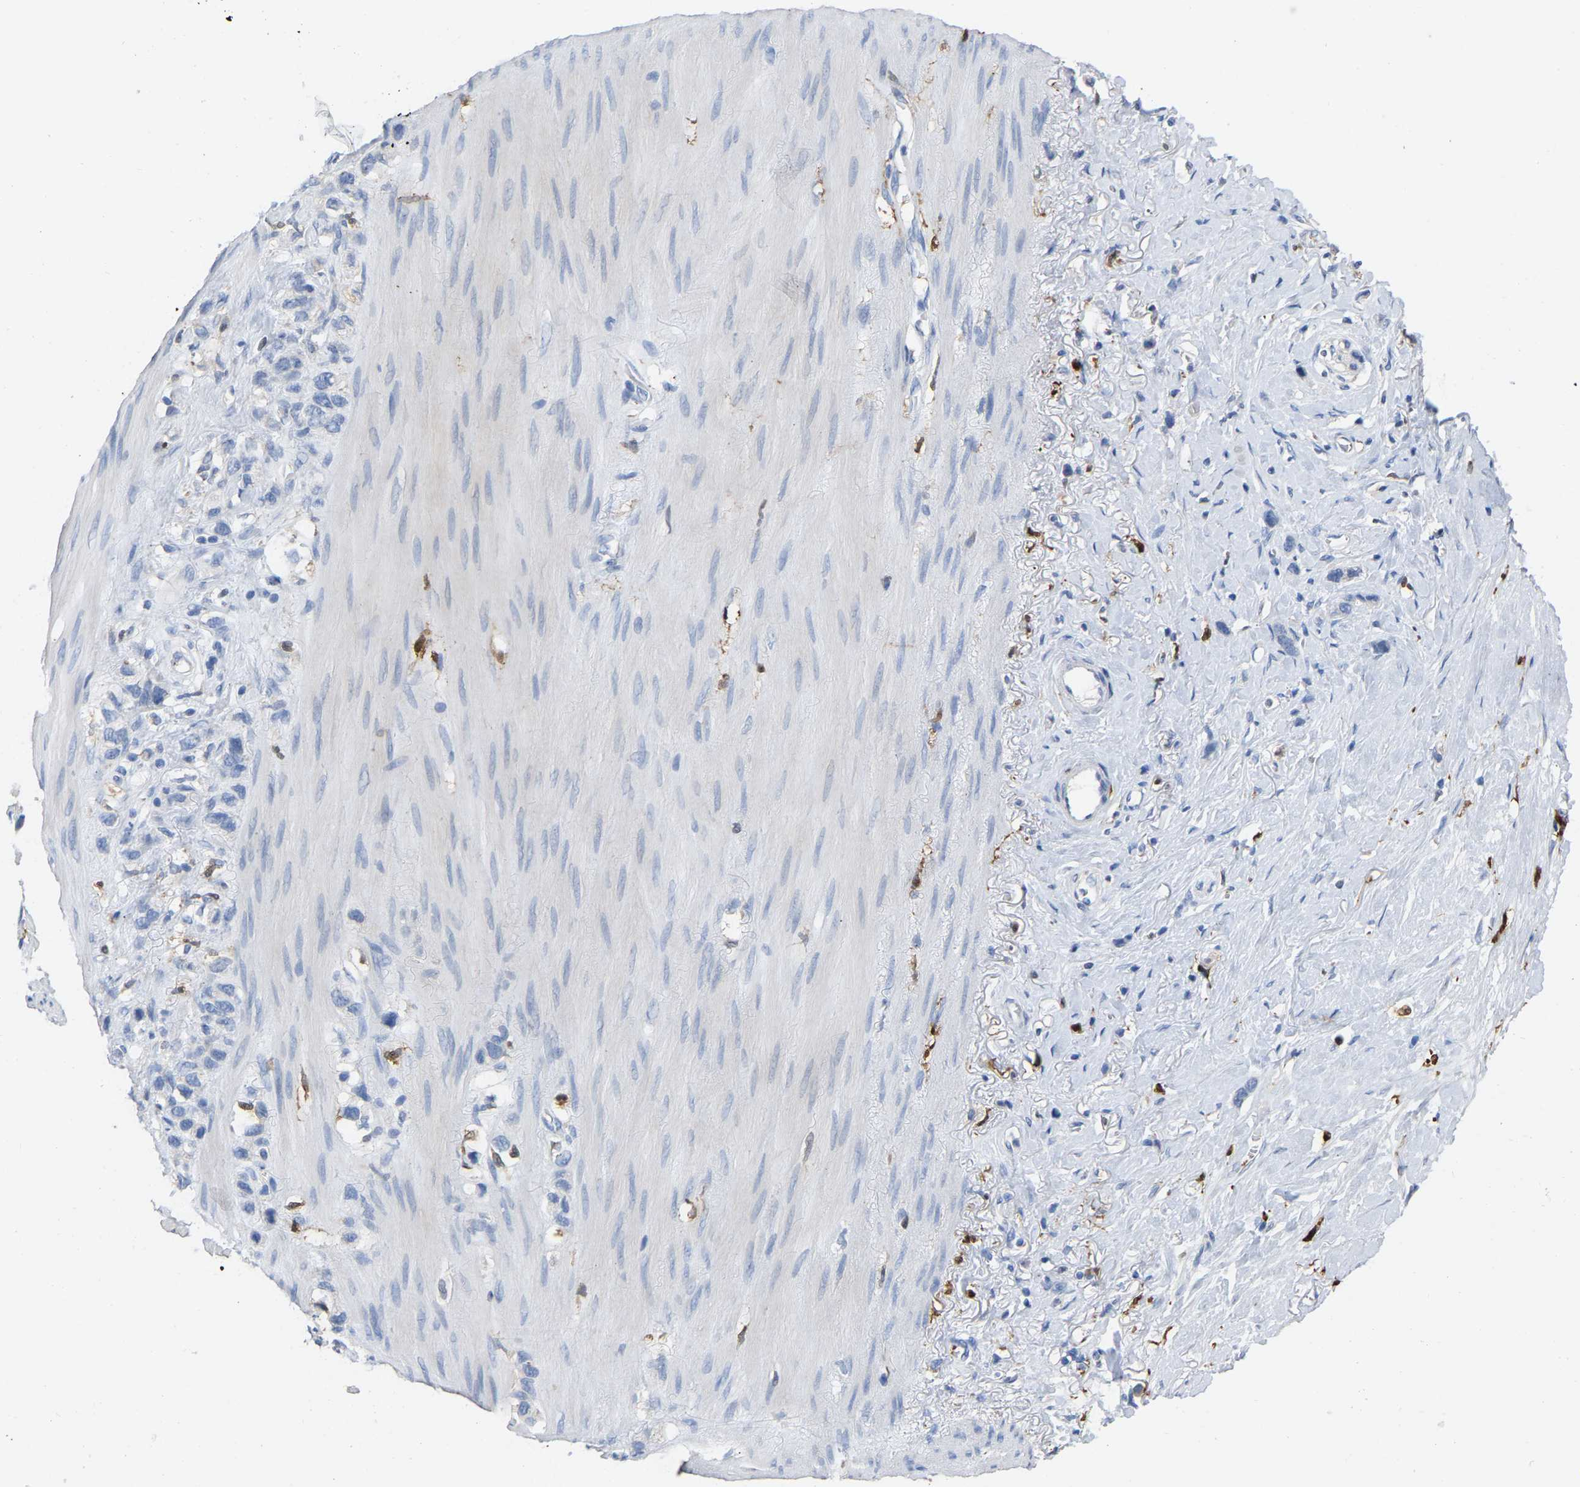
{"staining": {"intensity": "negative", "quantity": "none", "location": "none"}, "tissue": "stomach cancer", "cell_type": "Tumor cells", "image_type": "cancer", "snomed": [{"axis": "morphology", "description": "Normal tissue, NOS"}, {"axis": "morphology", "description": "Adenocarcinoma, NOS"}, {"axis": "morphology", "description": "Adenocarcinoma, High grade"}, {"axis": "topography", "description": "Stomach, upper"}, {"axis": "topography", "description": "Stomach"}], "caption": "Human stomach adenocarcinoma stained for a protein using immunohistochemistry (IHC) demonstrates no staining in tumor cells.", "gene": "ULBP2", "patient": {"sex": "female", "age": 65}}